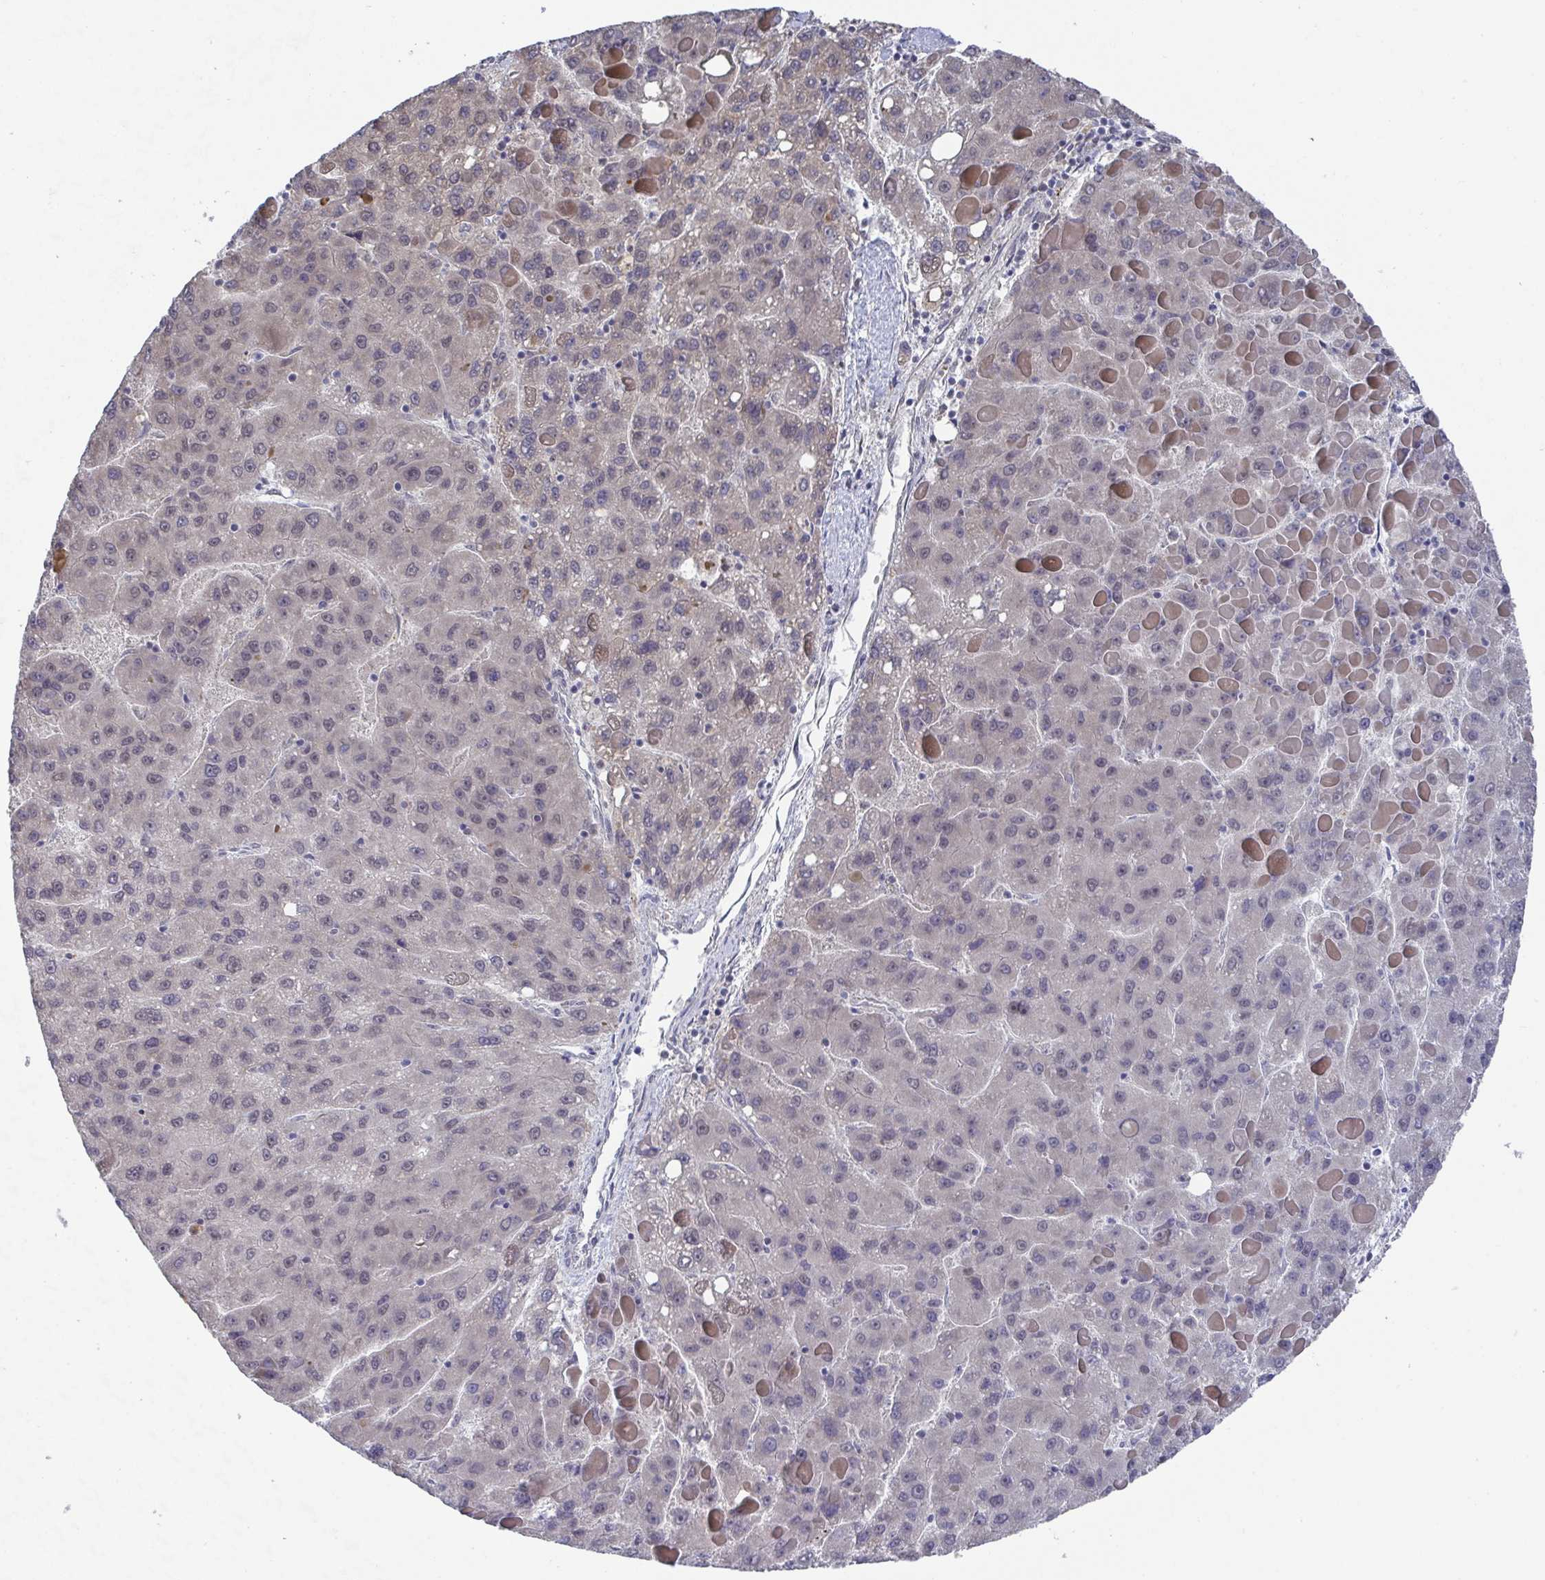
{"staining": {"intensity": "negative", "quantity": "none", "location": "none"}, "tissue": "liver cancer", "cell_type": "Tumor cells", "image_type": "cancer", "snomed": [{"axis": "morphology", "description": "Carcinoma, Hepatocellular, NOS"}, {"axis": "topography", "description": "Liver"}], "caption": "High power microscopy image of an immunohistochemistry (IHC) histopathology image of hepatocellular carcinoma (liver), revealing no significant positivity in tumor cells. (Brightfield microscopy of DAB IHC at high magnification).", "gene": "JMJD1C", "patient": {"sex": "female", "age": 82}}